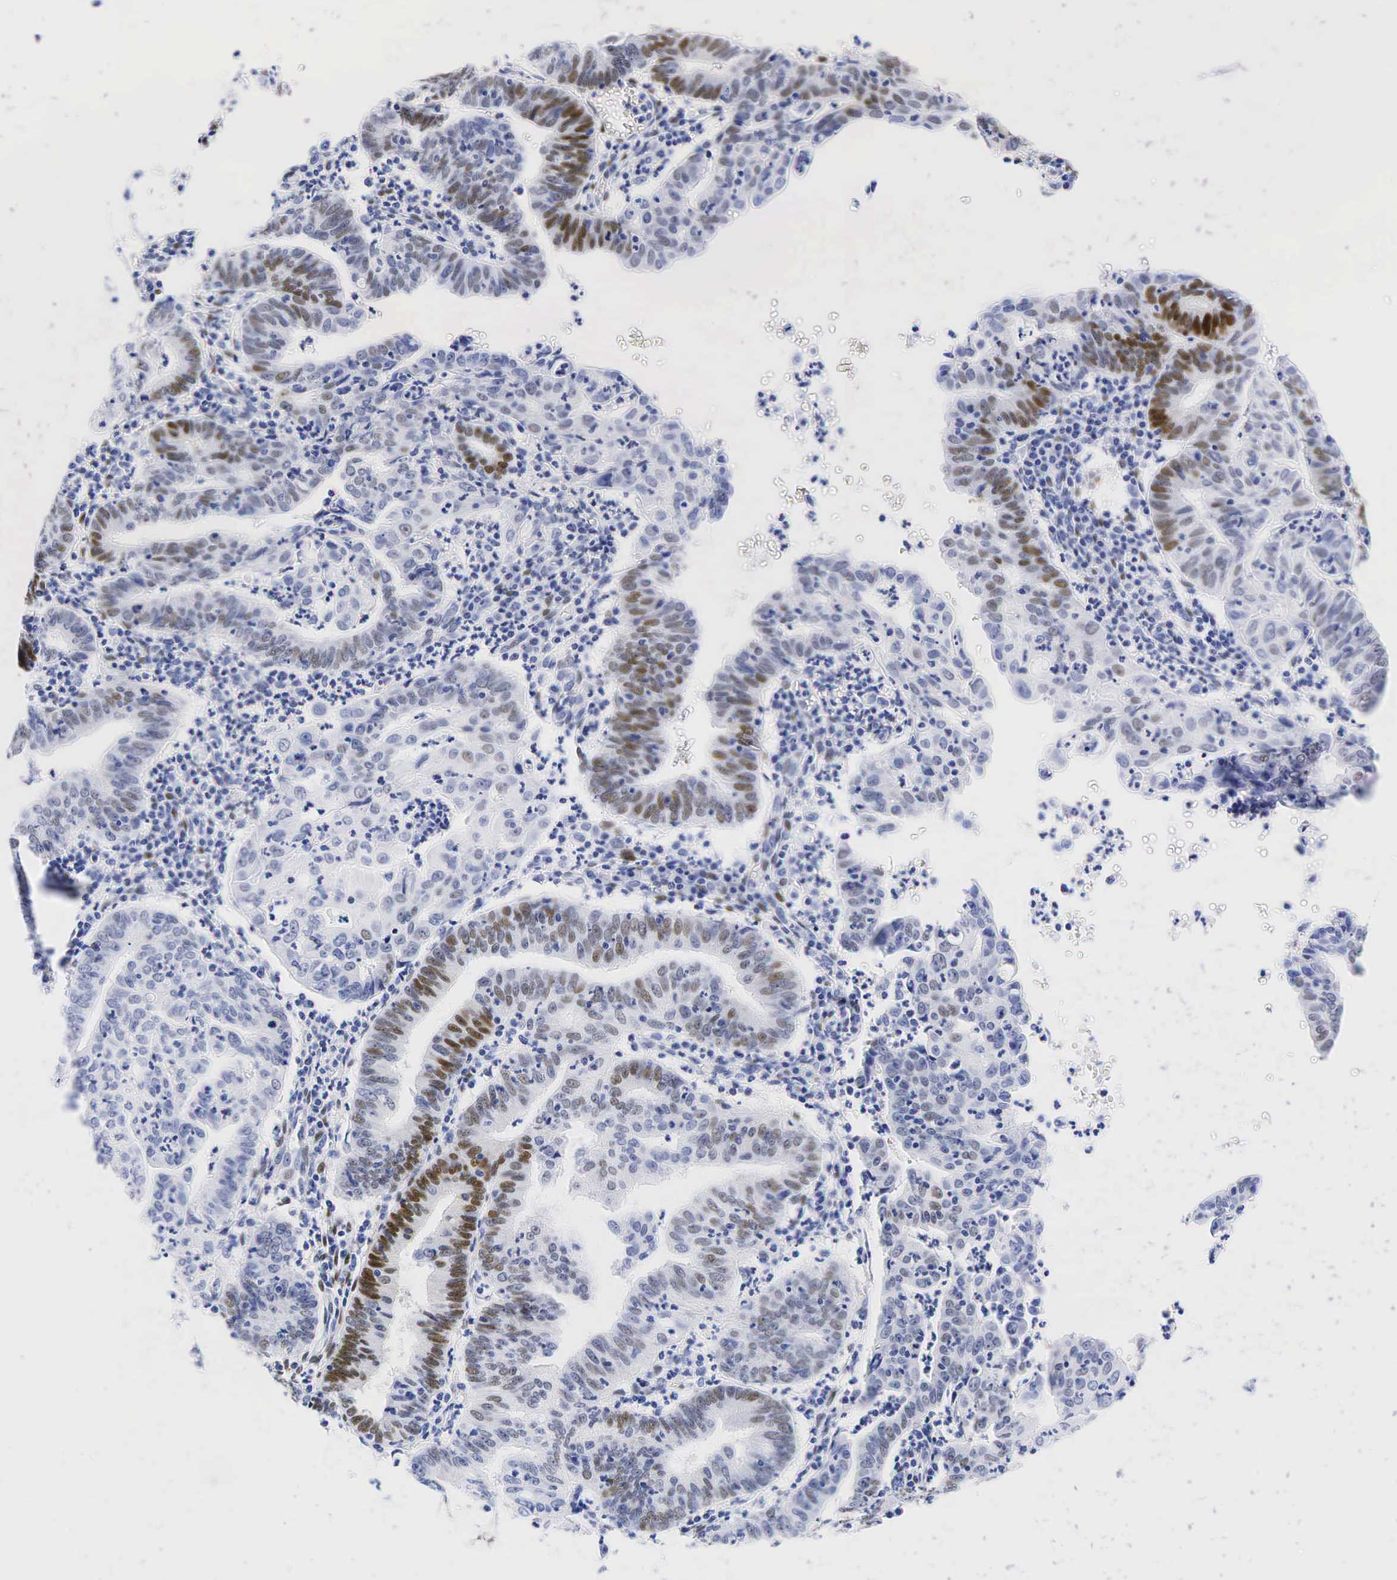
{"staining": {"intensity": "moderate", "quantity": "25%-75%", "location": "nuclear"}, "tissue": "endometrial cancer", "cell_type": "Tumor cells", "image_type": "cancer", "snomed": [{"axis": "morphology", "description": "Adenocarcinoma, NOS"}, {"axis": "topography", "description": "Endometrium"}], "caption": "Approximately 25%-75% of tumor cells in endometrial adenocarcinoma show moderate nuclear protein staining as visualized by brown immunohistochemical staining.", "gene": "ESR1", "patient": {"sex": "female", "age": 60}}